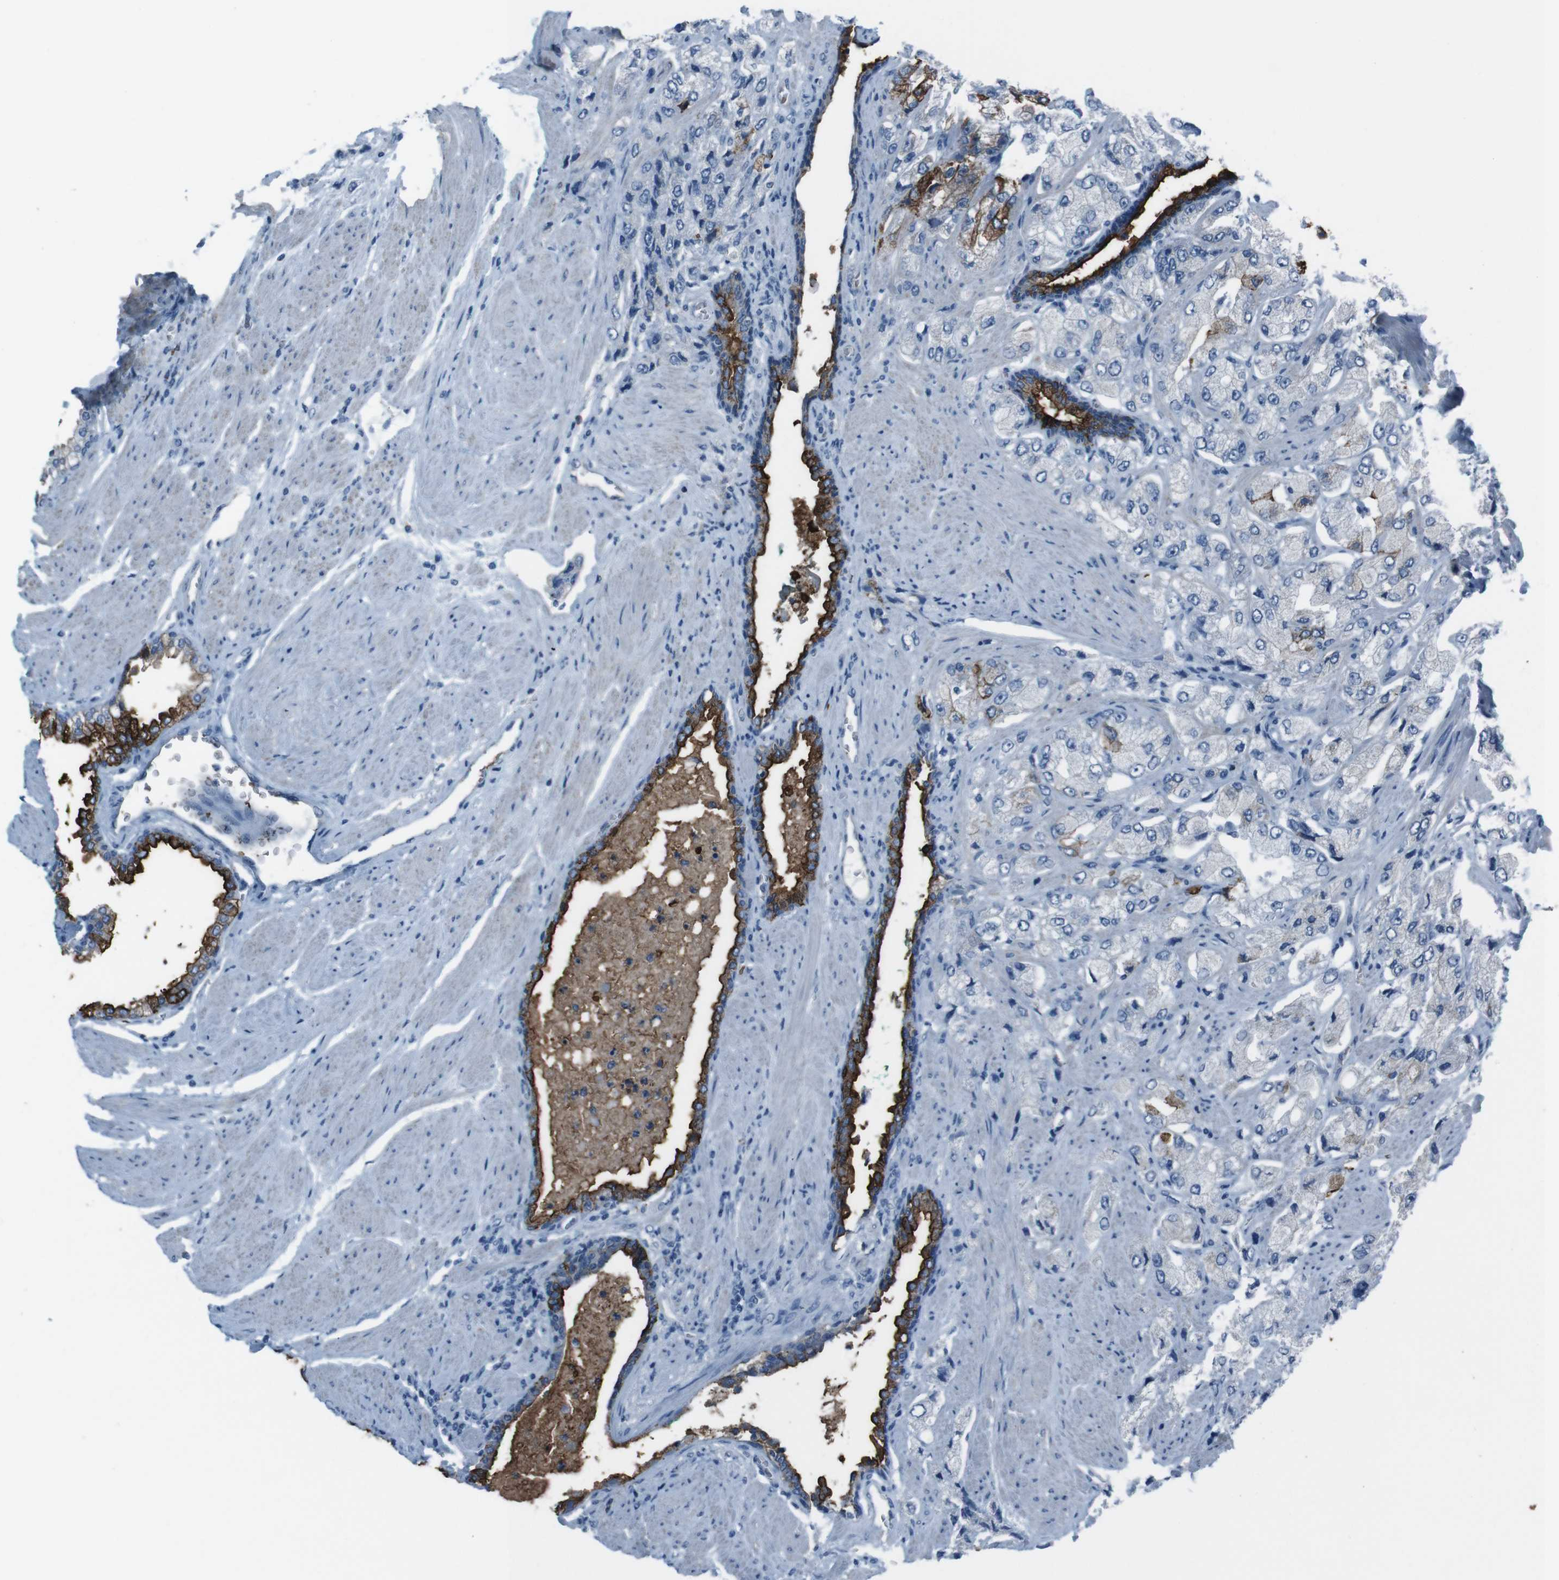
{"staining": {"intensity": "moderate", "quantity": "<25%", "location": "cytoplasmic/membranous"}, "tissue": "prostate cancer", "cell_type": "Tumor cells", "image_type": "cancer", "snomed": [{"axis": "morphology", "description": "Adenocarcinoma, High grade"}, {"axis": "topography", "description": "Prostate"}], "caption": "Moderate cytoplasmic/membranous staining for a protein is appreciated in approximately <25% of tumor cells of prostate cancer using immunohistochemistry.", "gene": "ST6GAL1", "patient": {"sex": "male", "age": 58}}